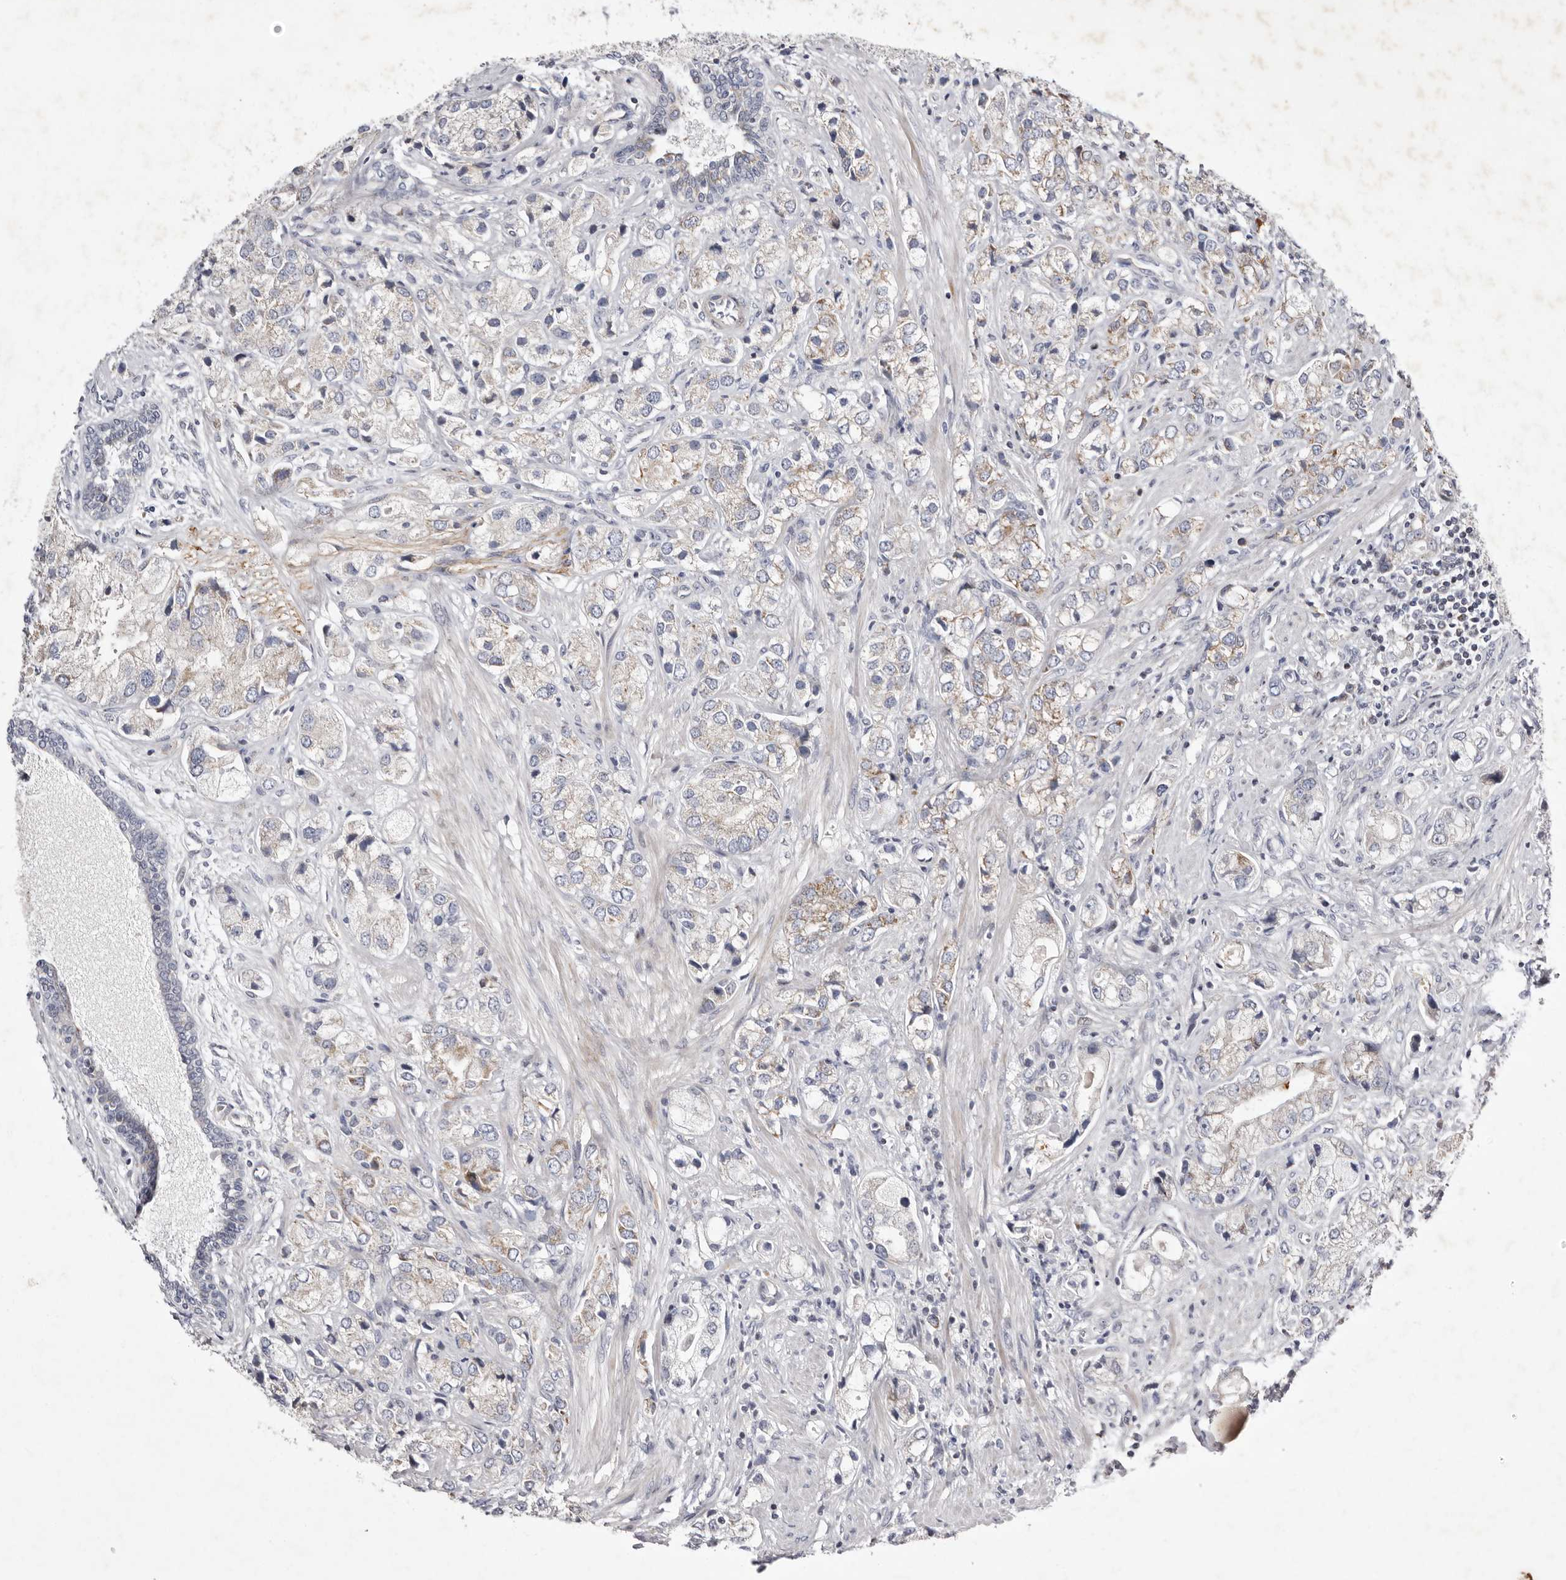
{"staining": {"intensity": "moderate", "quantity": "<25%", "location": "cytoplasmic/membranous"}, "tissue": "prostate cancer", "cell_type": "Tumor cells", "image_type": "cancer", "snomed": [{"axis": "morphology", "description": "Adenocarcinoma, High grade"}, {"axis": "topography", "description": "Prostate"}], "caption": "Human prostate high-grade adenocarcinoma stained with a protein marker displays moderate staining in tumor cells.", "gene": "TIMM17B", "patient": {"sex": "male", "age": 50}}